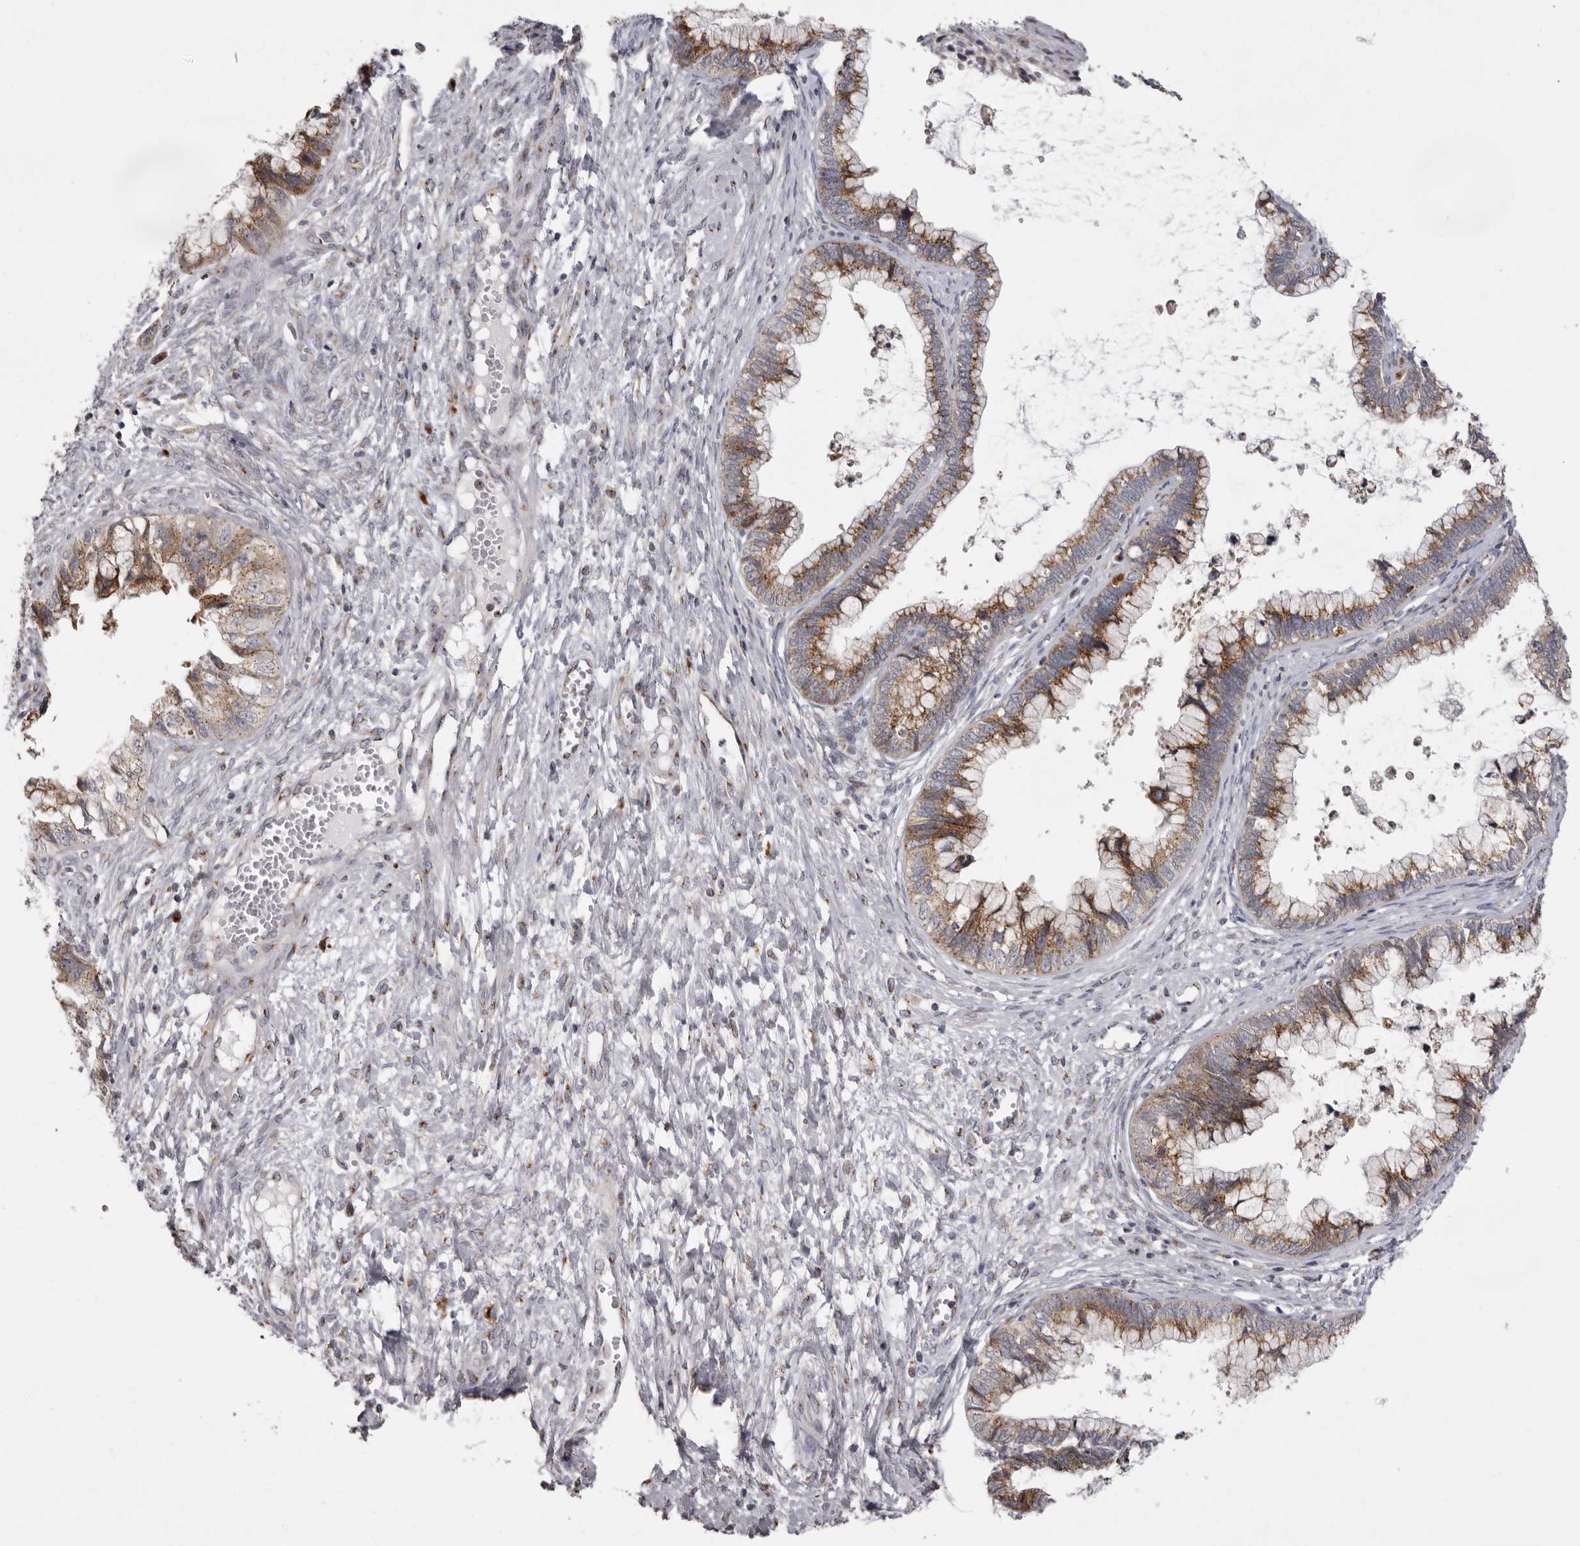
{"staining": {"intensity": "moderate", "quantity": ">75%", "location": "cytoplasmic/membranous"}, "tissue": "cervical cancer", "cell_type": "Tumor cells", "image_type": "cancer", "snomed": [{"axis": "morphology", "description": "Adenocarcinoma, NOS"}, {"axis": "topography", "description": "Cervix"}], "caption": "Human adenocarcinoma (cervical) stained with a protein marker demonstrates moderate staining in tumor cells.", "gene": "WDR47", "patient": {"sex": "female", "age": 44}}